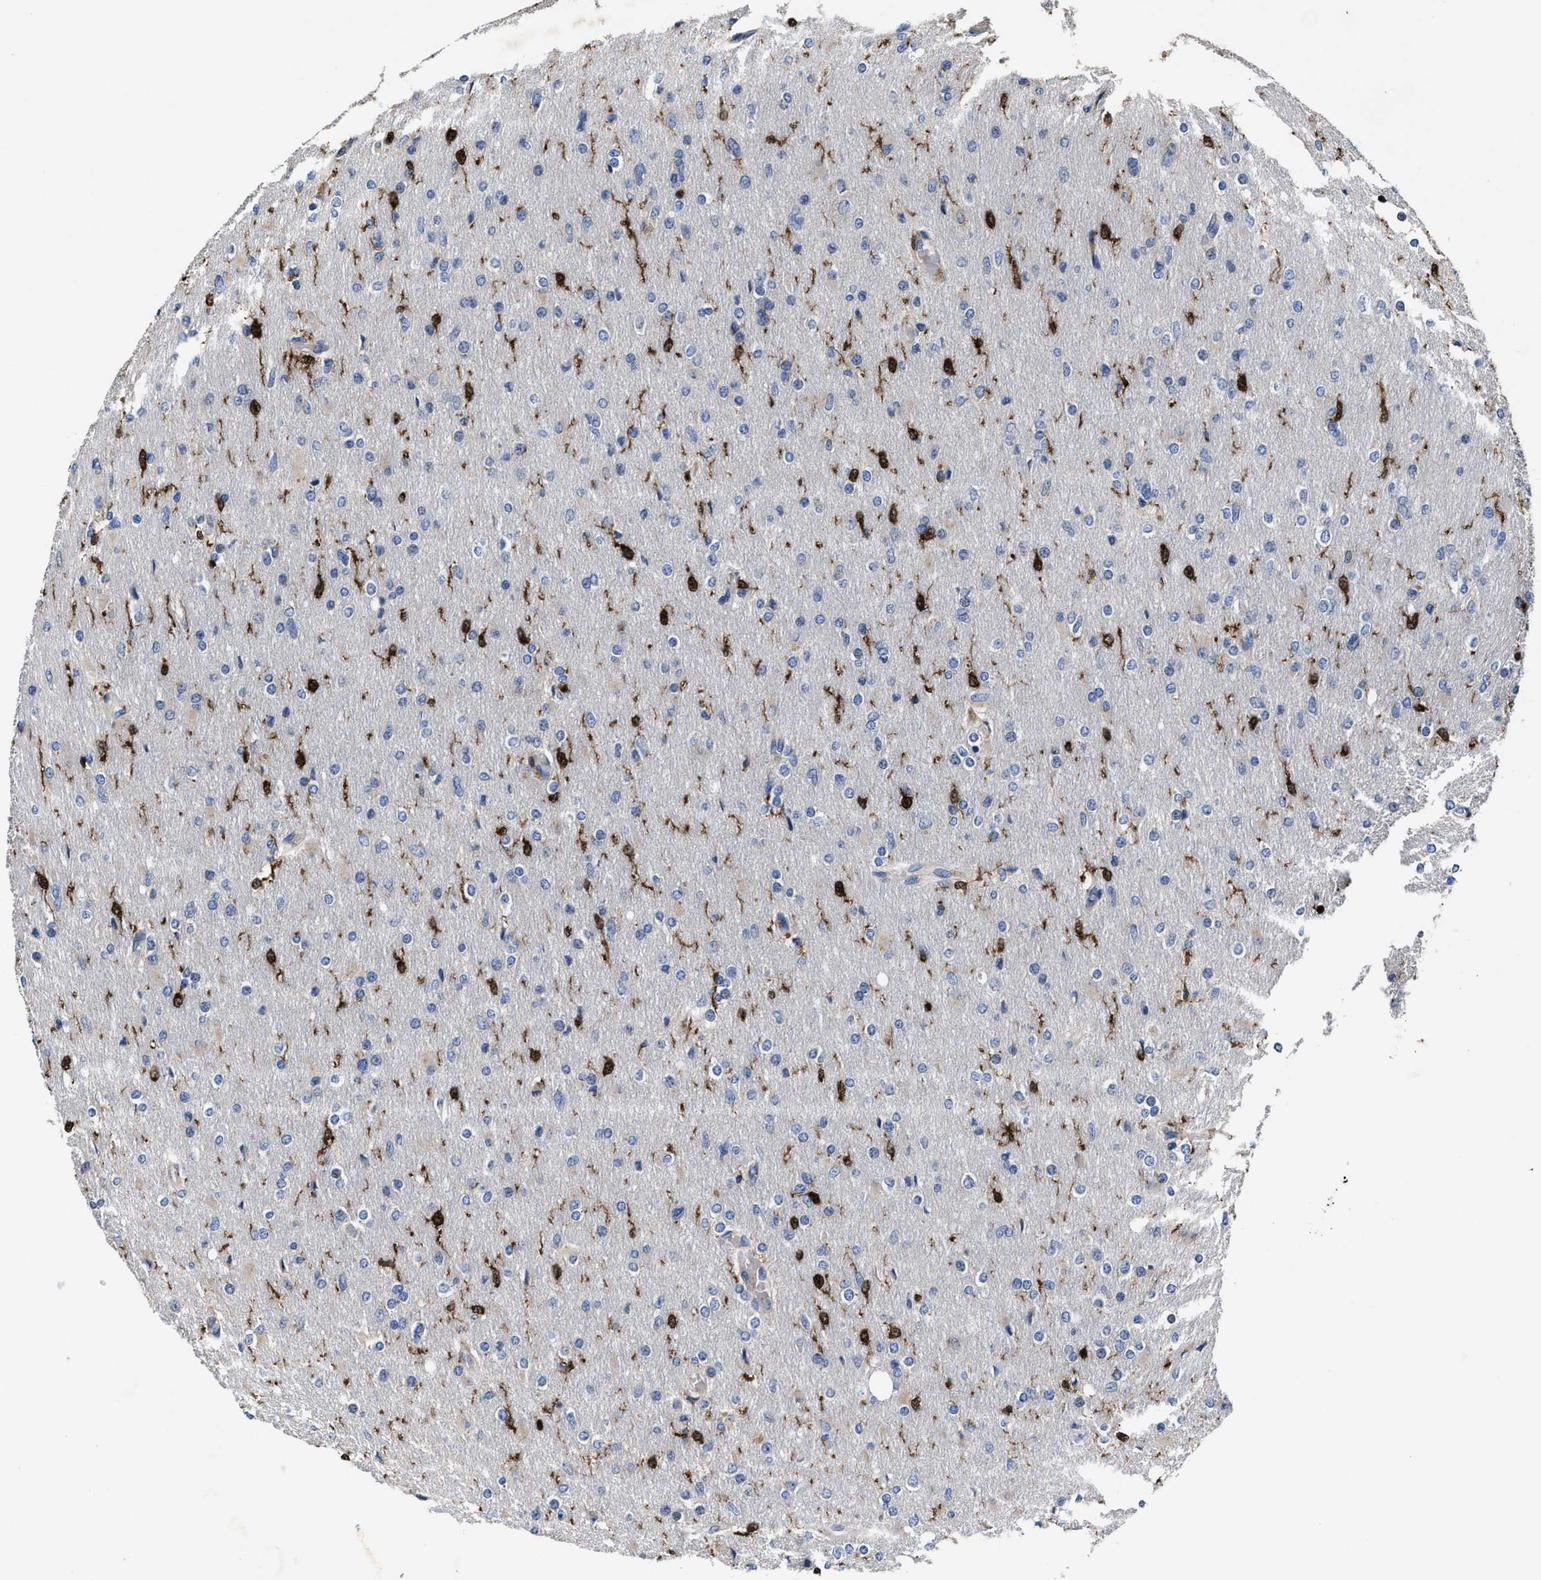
{"staining": {"intensity": "negative", "quantity": "none", "location": "none"}, "tissue": "glioma", "cell_type": "Tumor cells", "image_type": "cancer", "snomed": [{"axis": "morphology", "description": "Glioma, malignant, High grade"}, {"axis": "topography", "description": "Cerebral cortex"}], "caption": "This is an immunohistochemistry (IHC) image of glioma. There is no positivity in tumor cells.", "gene": "RGS10", "patient": {"sex": "female", "age": 36}}